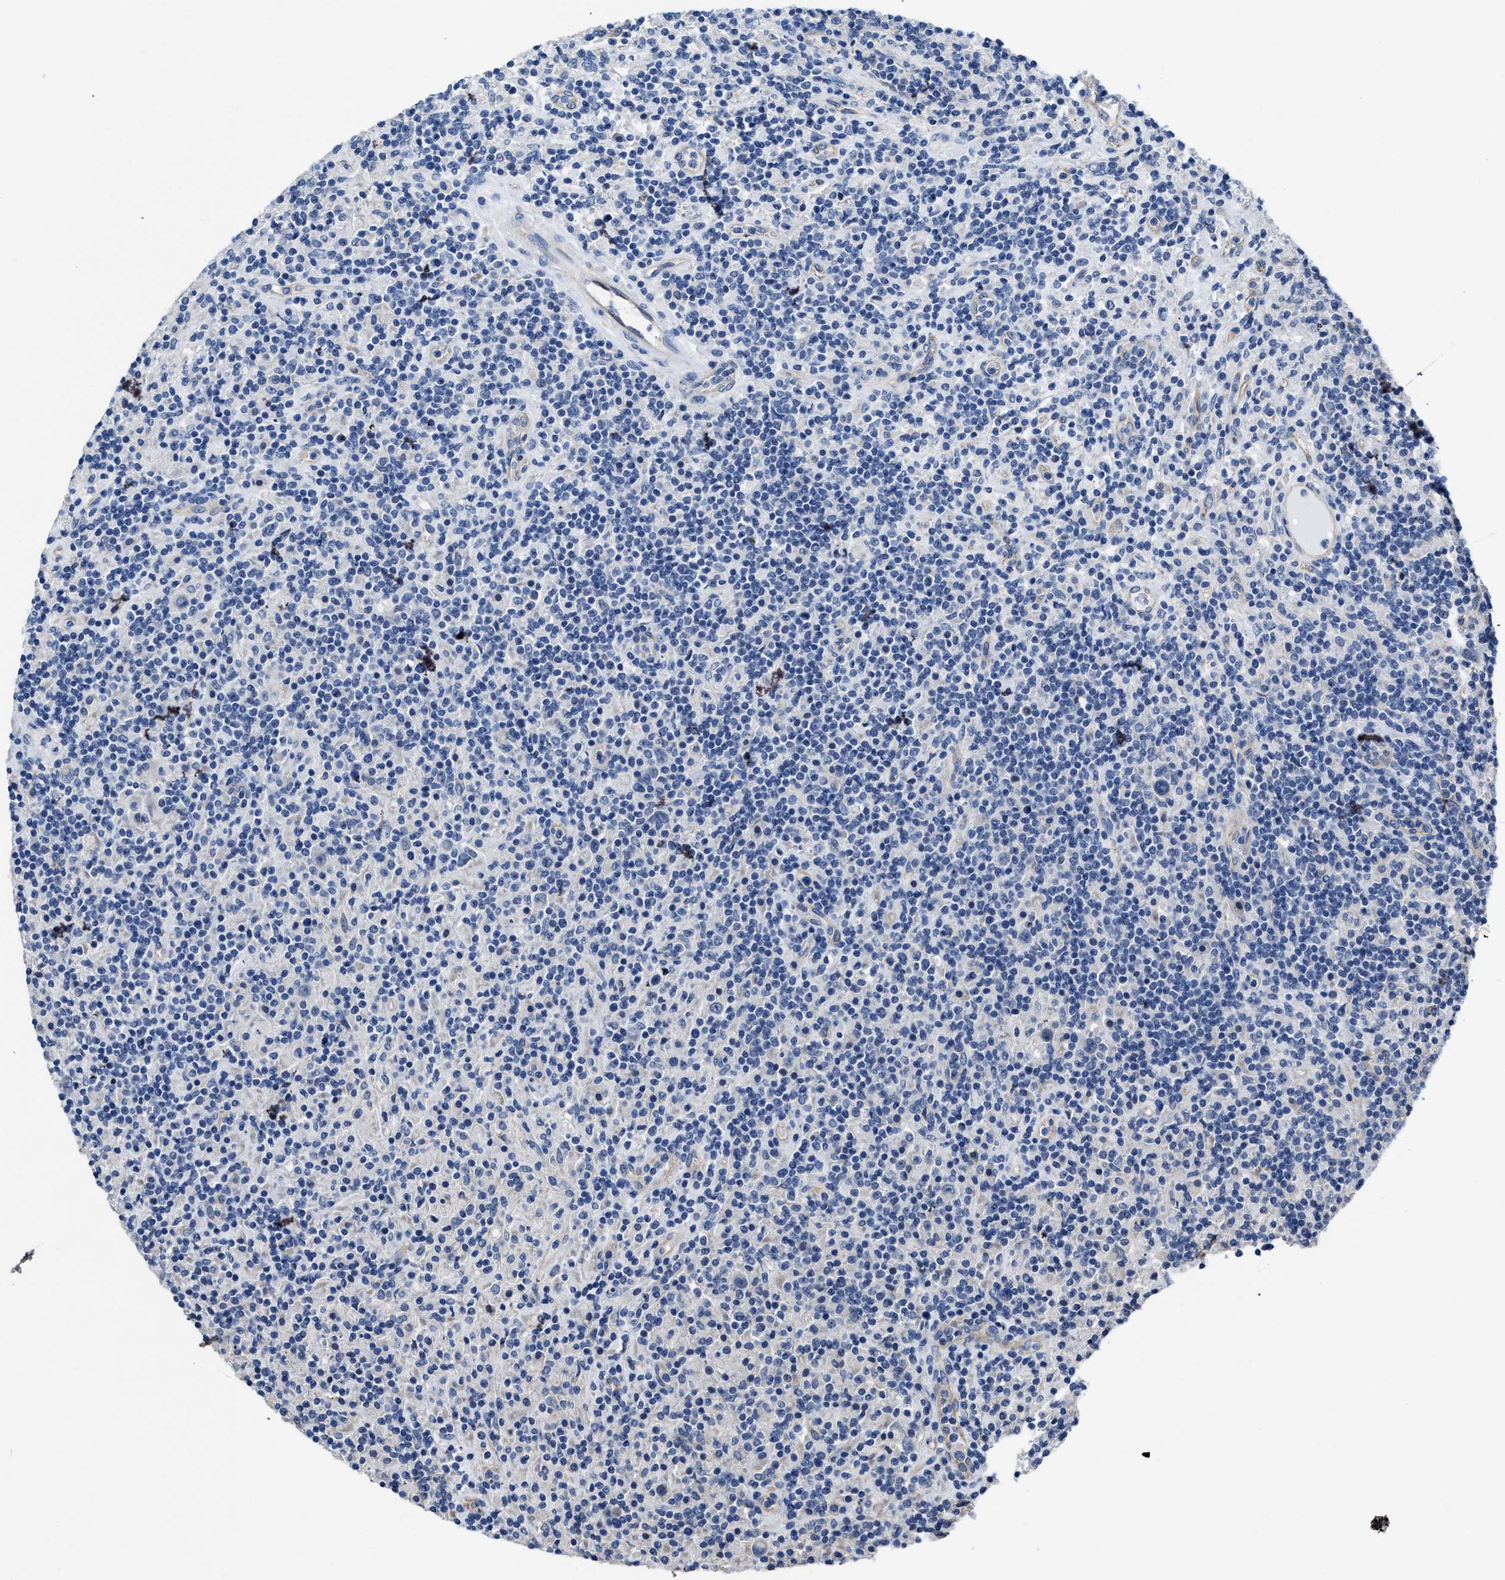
{"staining": {"intensity": "negative", "quantity": "none", "location": "none"}, "tissue": "lymphoma", "cell_type": "Tumor cells", "image_type": "cancer", "snomed": [{"axis": "morphology", "description": "Hodgkin's disease, NOS"}, {"axis": "topography", "description": "Lymph node"}], "caption": "A histopathology image of human lymphoma is negative for staining in tumor cells.", "gene": "C22orf42", "patient": {"sex": "male", "age": 70}}